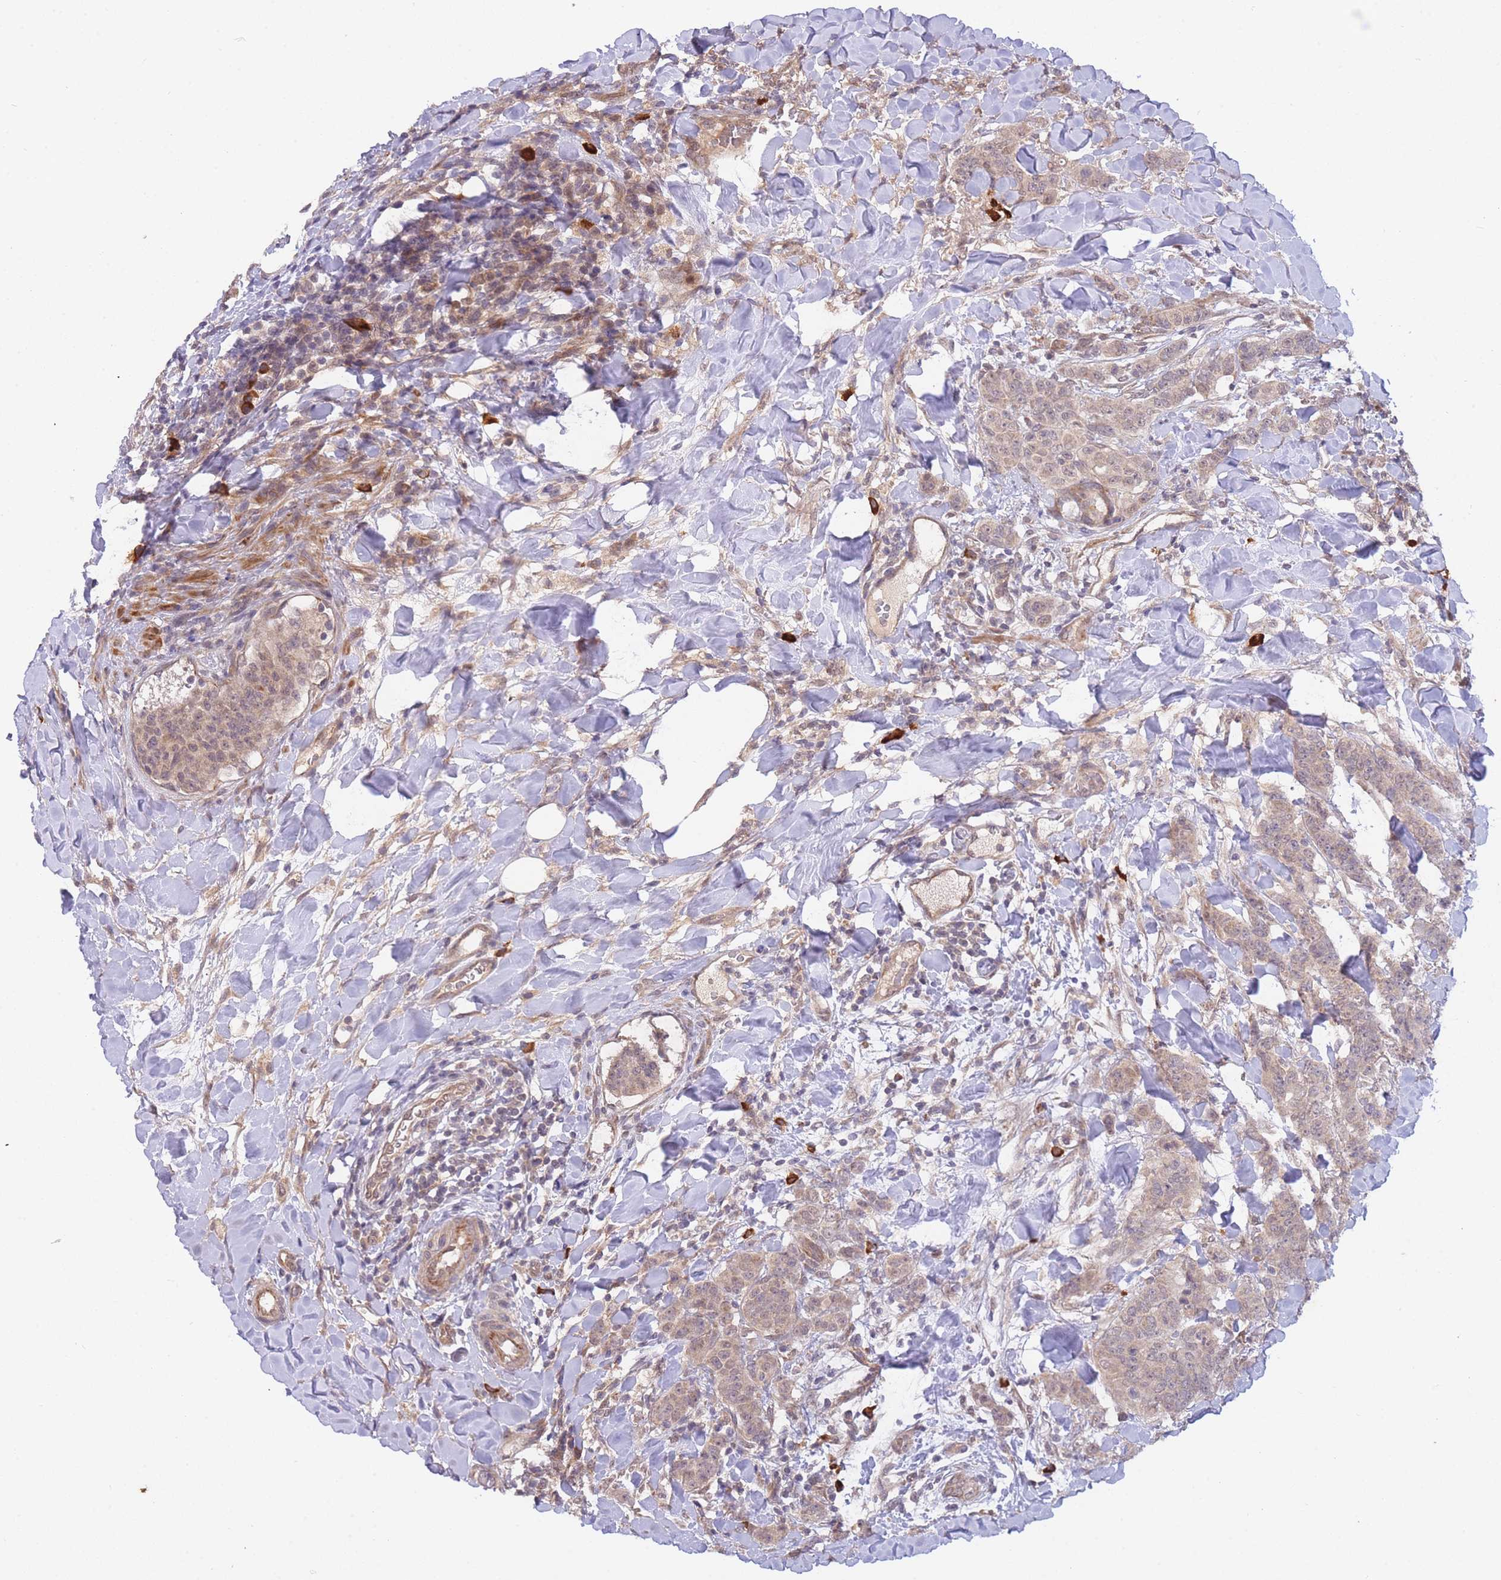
{"staining": {"intensity": "weak", "quantity": ">75%", "location": "cytoplasmic/membranous"}, "tissue": "breast cancer", "cell_type": "Tumor cells", "image_type": "cancer", "snomed": [{"axis": "morphology", "description": "Duct carcinoma"}, {"axis": "topography", "description": "Breast"}], "caption": "High-power microscopy captured an IHC micrograph of breast cancer, revealing weak cytoplasmic/membranous staining in approximately >75% of tumor cells.", "gene": "SMC6", "patient": {"sex": "female", "age": 40}}